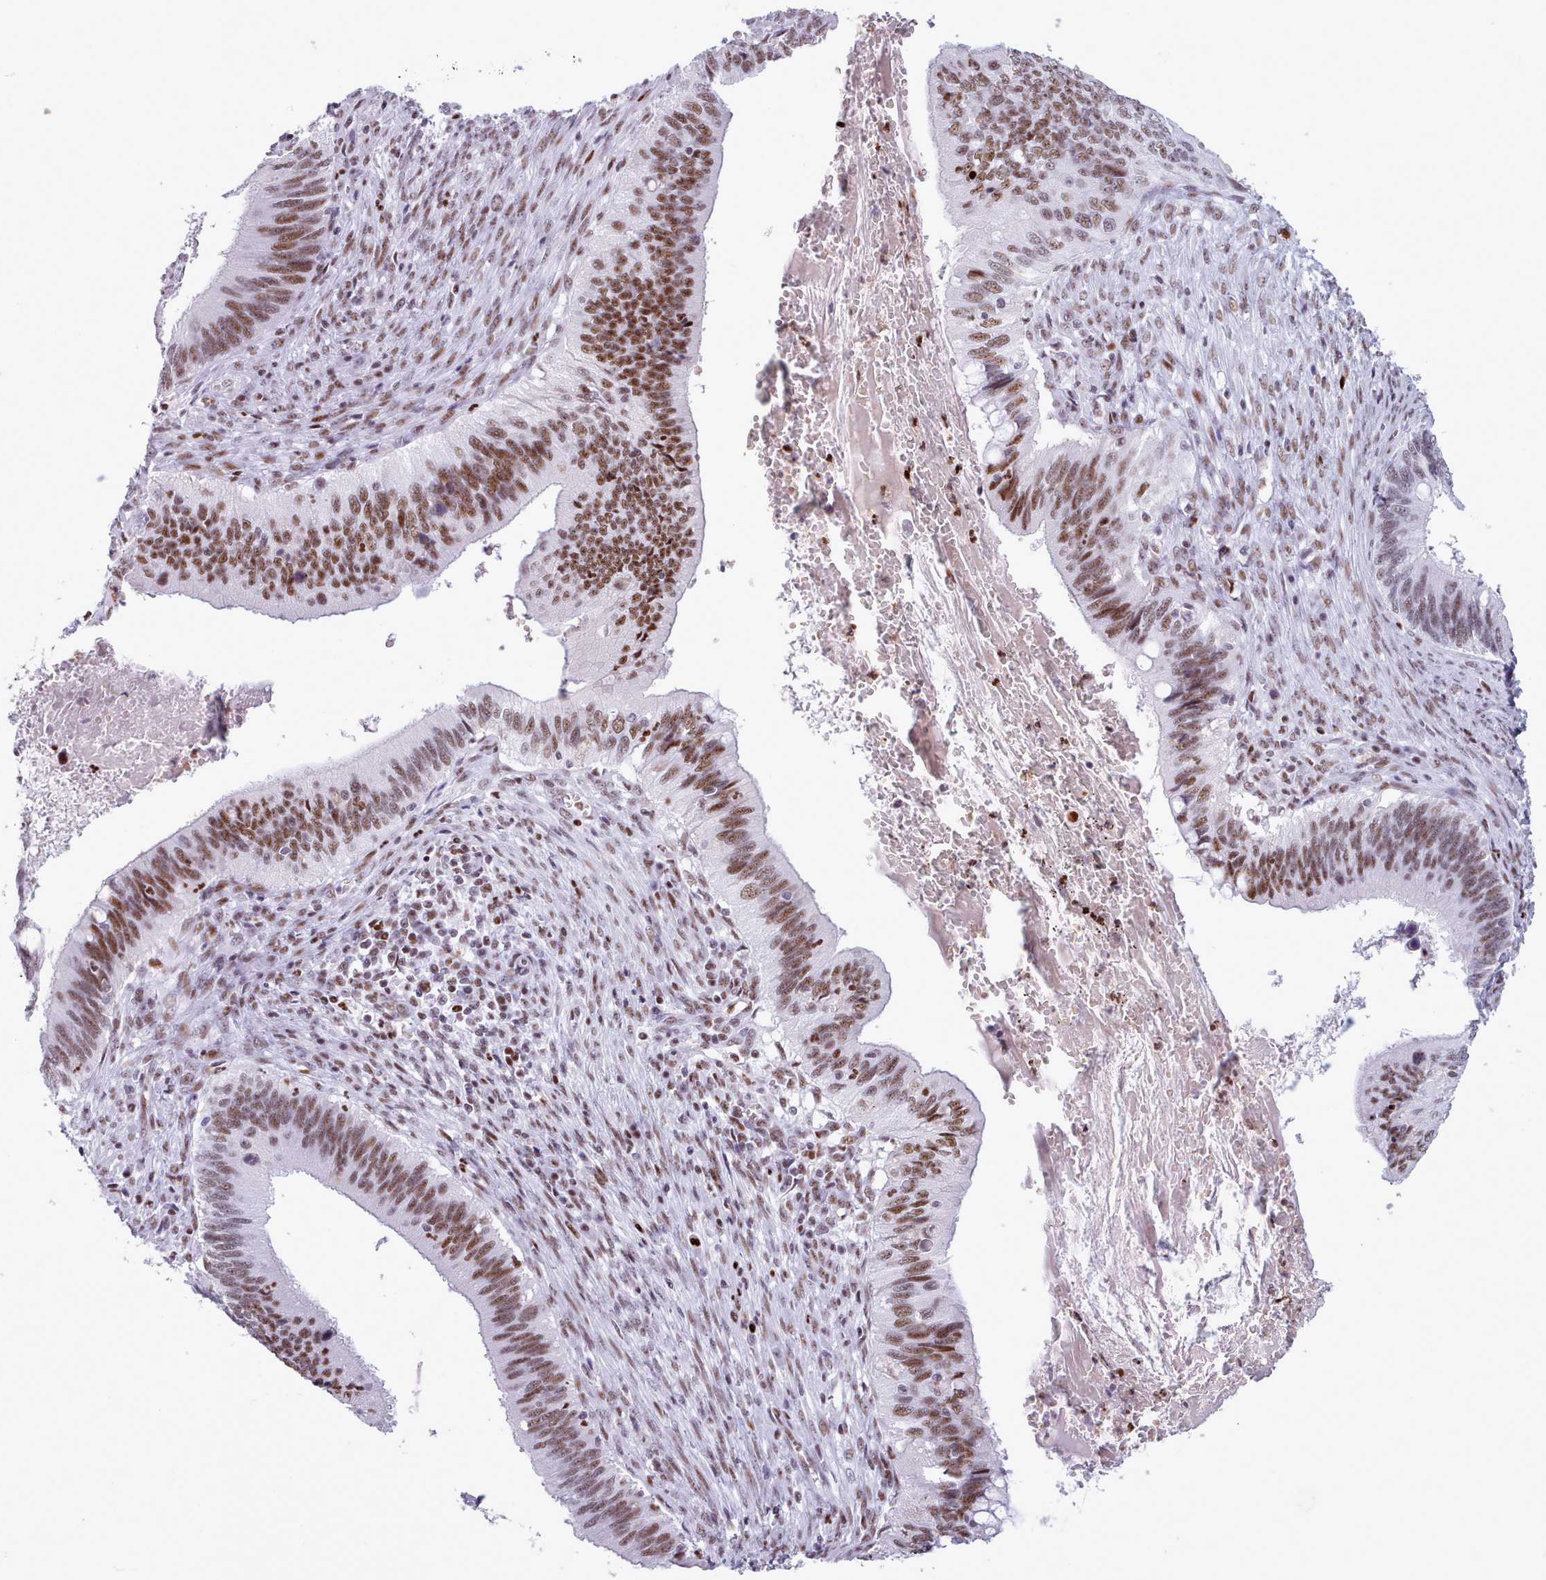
{"staining": {"intensity": "moderate", "quantity": ">75%", "location": "nuclear"}, "tissue": "cervical cancer", "cell_type": "Tumor cells", "image_type": "cancer", "snomed": [{"axis": "morphology", "description": "Adenocarcinoma, NOS"}, {"axis": "topography", "description": "Cervix"}], "caption": "Adenocarcinoma (cervical) stained with a protein marker reveals moderate staining in tumor cells.", "gene": "SRSF4", "patient": {"sex": "female", "age": 42}}